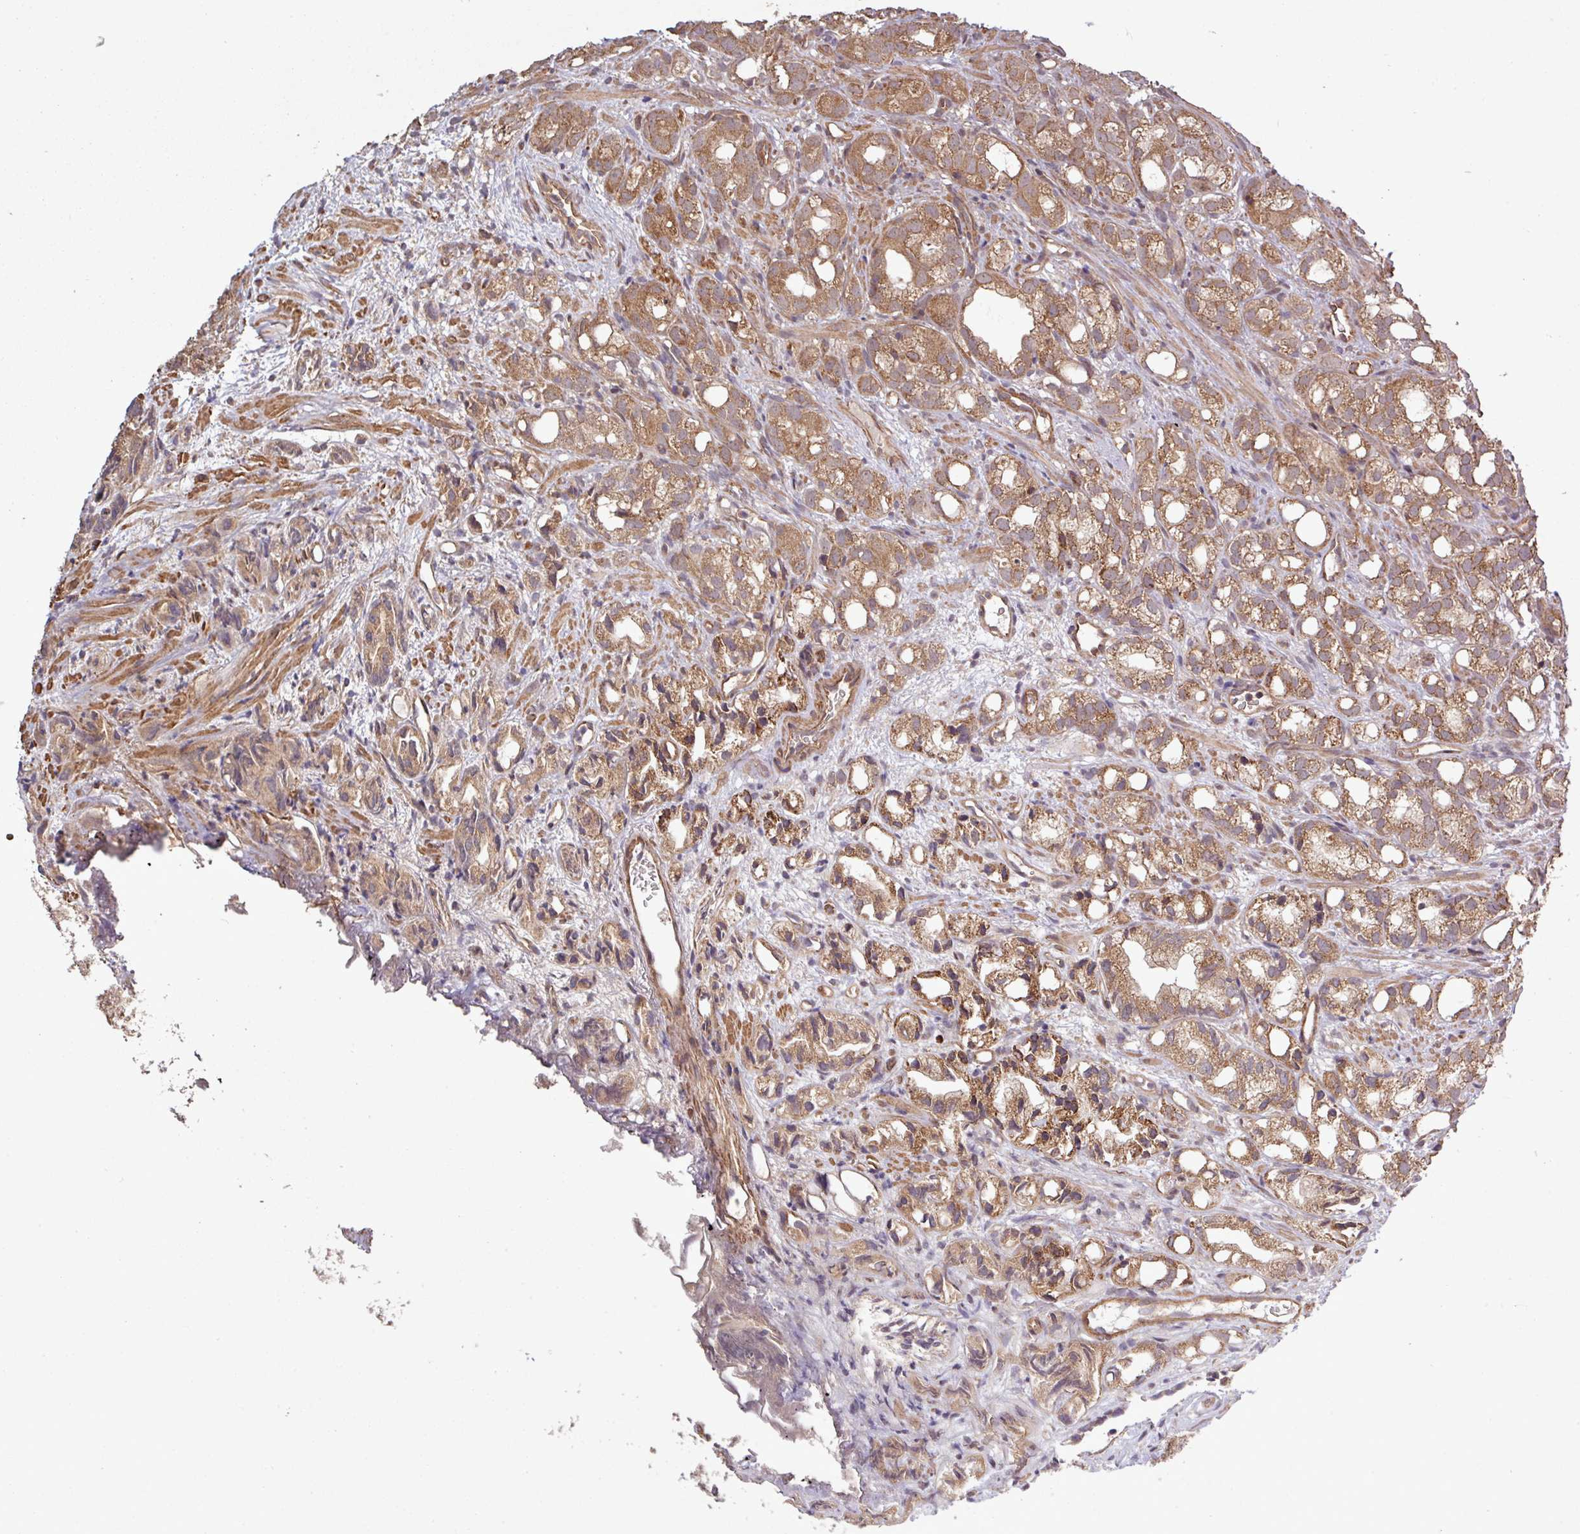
{"staining": {"intensity": "moderate", "quantity": ">75%", "location": "cytoplasmic/membranous"}, "tissue": "prostate cancer", "cell_type": "Tumor cells", "image_type": "cancer", "snomed": [{"axis": "morphology", "description": "Adenocarcinoma, High grade"}, {"axis": "topography", "description": "Prostate"}], "caption": "Human high-grade adenocarcinoma (prostate) stained for a protein (brown) displays moderate cytoplasmic/membranous positive positivity in about >75% of tumor cells.", "gene": "TRABD2A", "patient": {"sex": "male", "age": 82}}